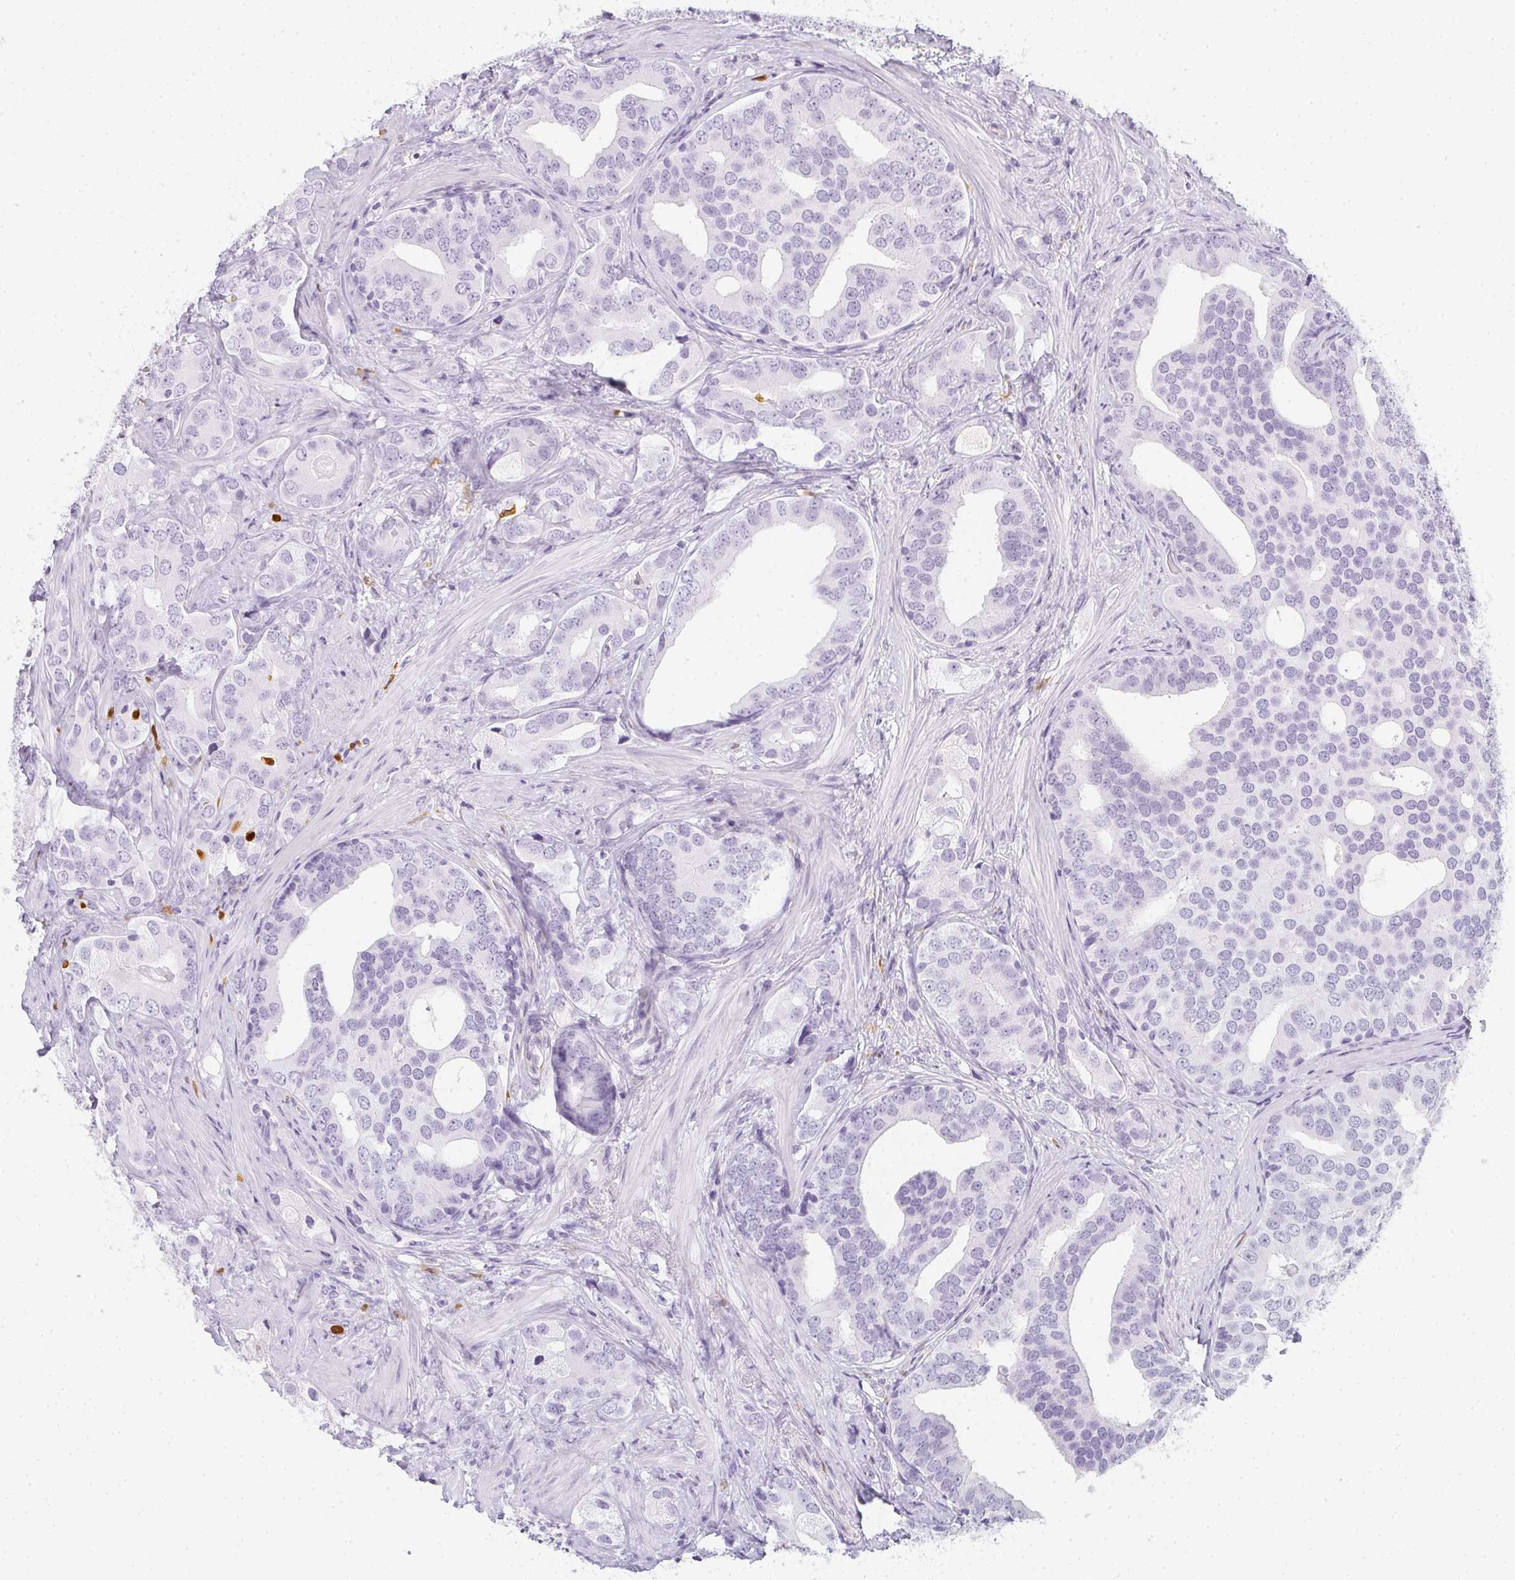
{"staining": {"intensity": "negative", "quantity": "none", "location": "none"}, "tissue": "prostate cancer", "cell_type": "Tumor cells", "image_type": "cancer", "snomed": [{"axis": "morphology", "description": "Adenocarcinoma, High grade"}, {"axis": "topography", "description": "Prostate"}], "caption": "Tumor cells are negative for protein expression in human prostate adenocarcinoma (high-grade). (Immunohistochemistry (ihc), brightfield microscopy, high magnification).", "gene": "HK3", "patient": {"sex": "male", "age": 62}}